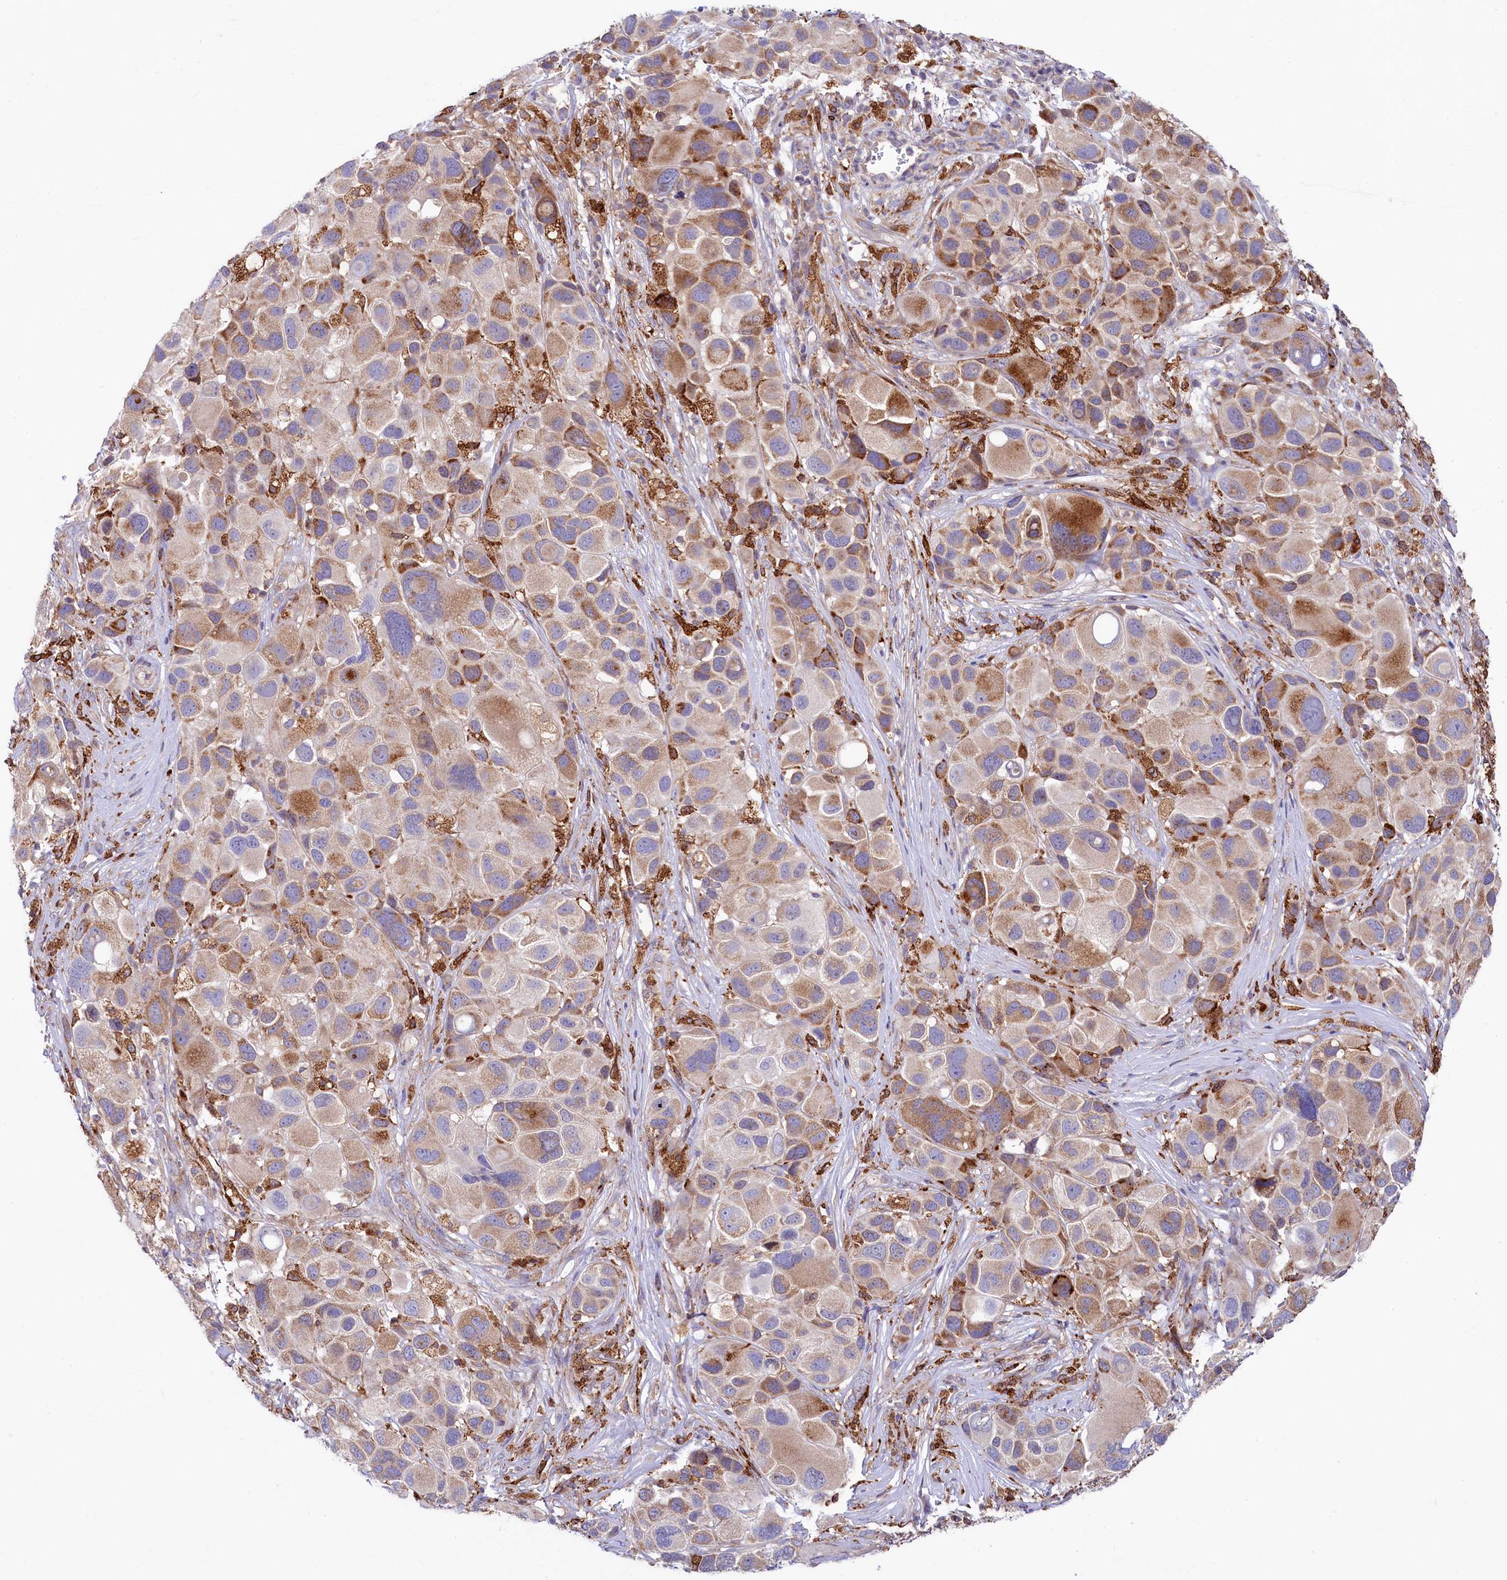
{"staining": {"intensity": "moderate", "quantity": "25%-75%", "location": "cytoplasmic/membranous"}, "tissue": "melanoma", "cell_type": "Tumor cells", "image_type": "cancer", "snomed": [{"axis": "morphology", "description": "Malignant melanoma, NOS"}, {"axis": "topography", "description": "Skin of trunk"}], "caption": "Malignant melanoma stained for a protein (brown) shows moderate cytoplasmic/membranous positive positivity in approximately 25%-75% of tumor cells.", "gene": "CHID1", "patient": {"sex": "male", "age": 71}}